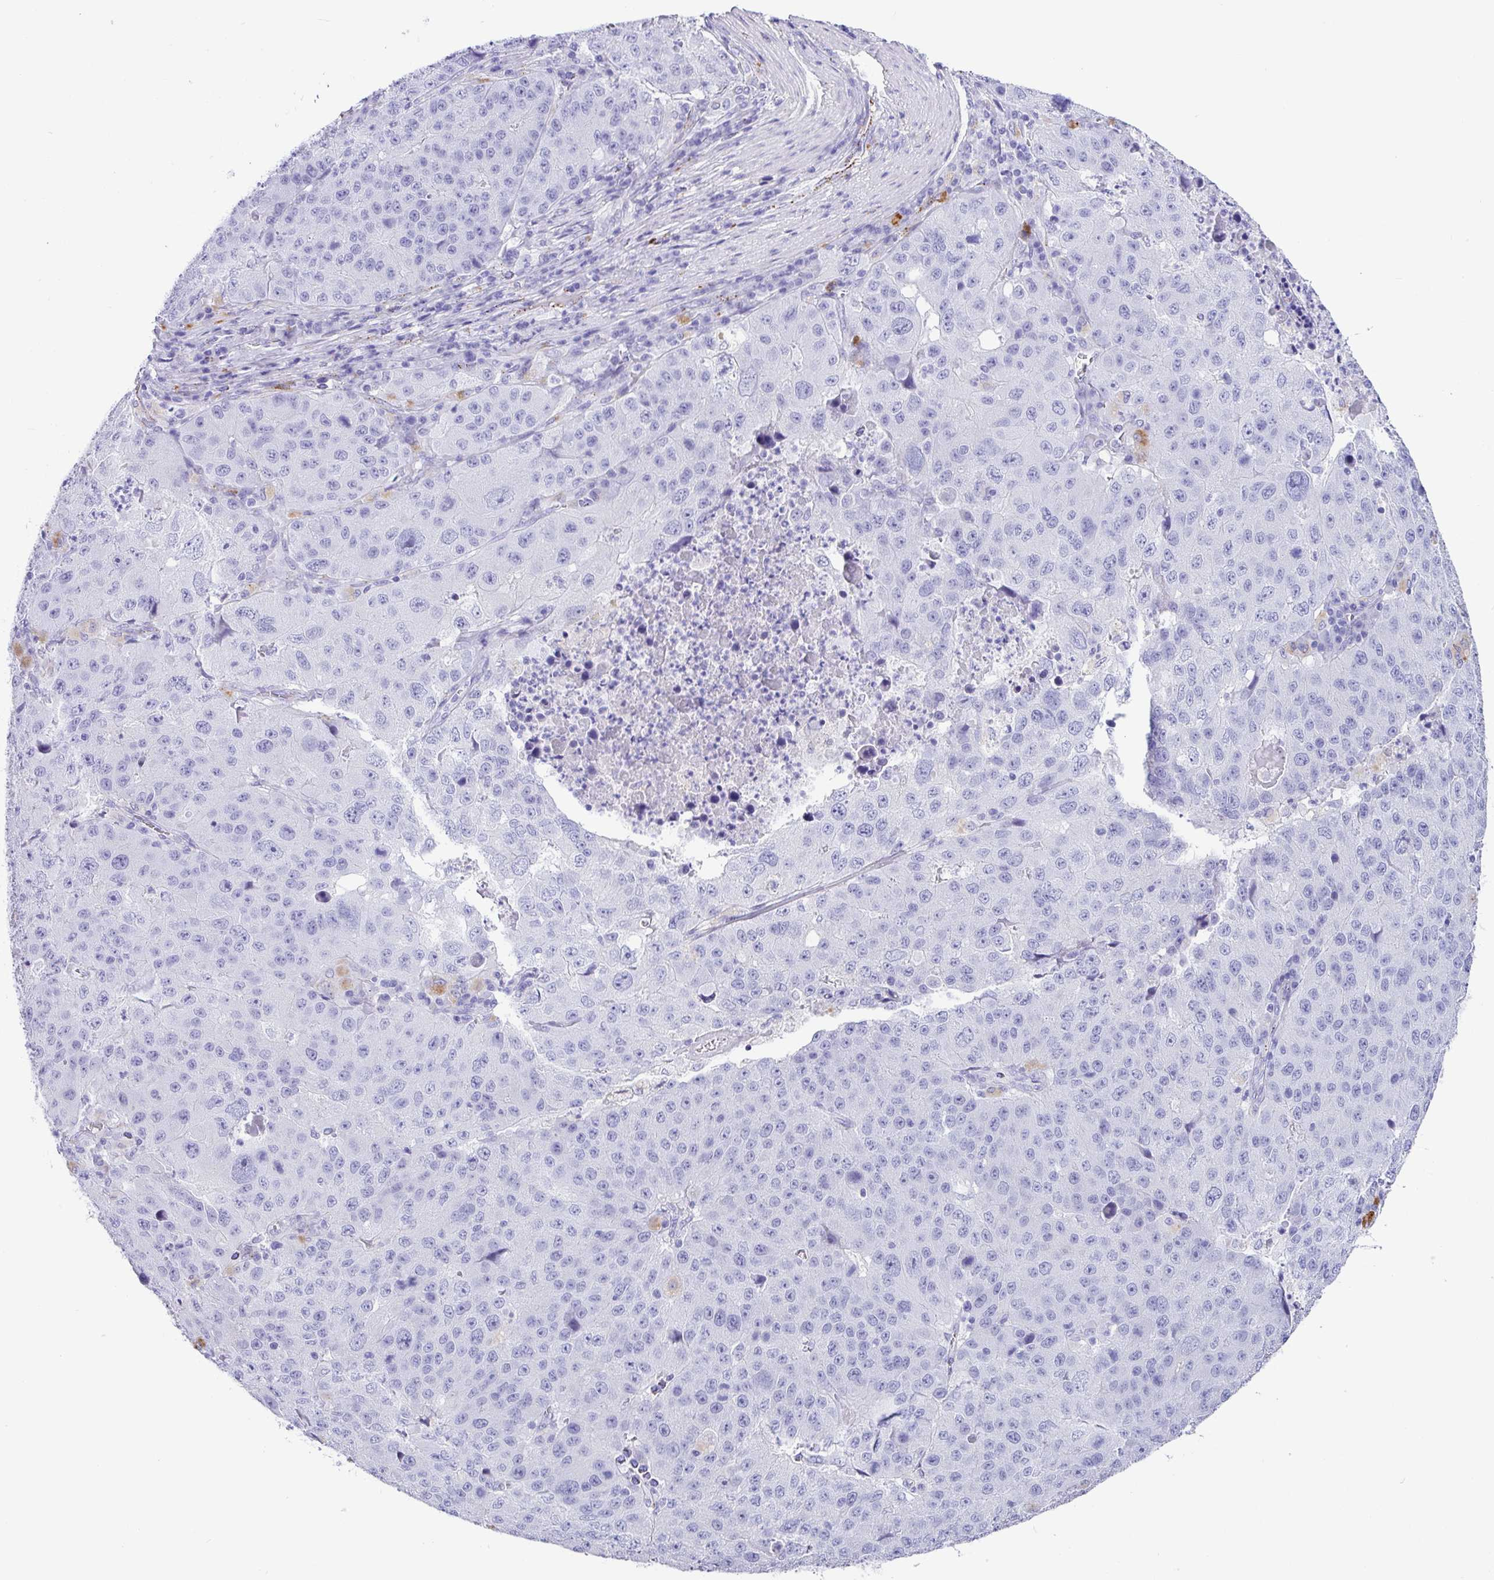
{"staining": {"intensity": "negative", "quantity": "none", "location": "none"}, "tissue": "stomach cancer", "cell_type": "Tumor cells", "image_type": "cancer", "snomed": [{"axis": "morphology", "description": "Adenocarcinoma, NOS"}, {"axis": "topography", "description": "Stomach"}], "caption": "The immunohistochemistry histopathology image has no significant positivity in tumor cells of stomach cancer tissue.", "gene": "ZG16", "patient": {"sex": "male", "age": 71}}